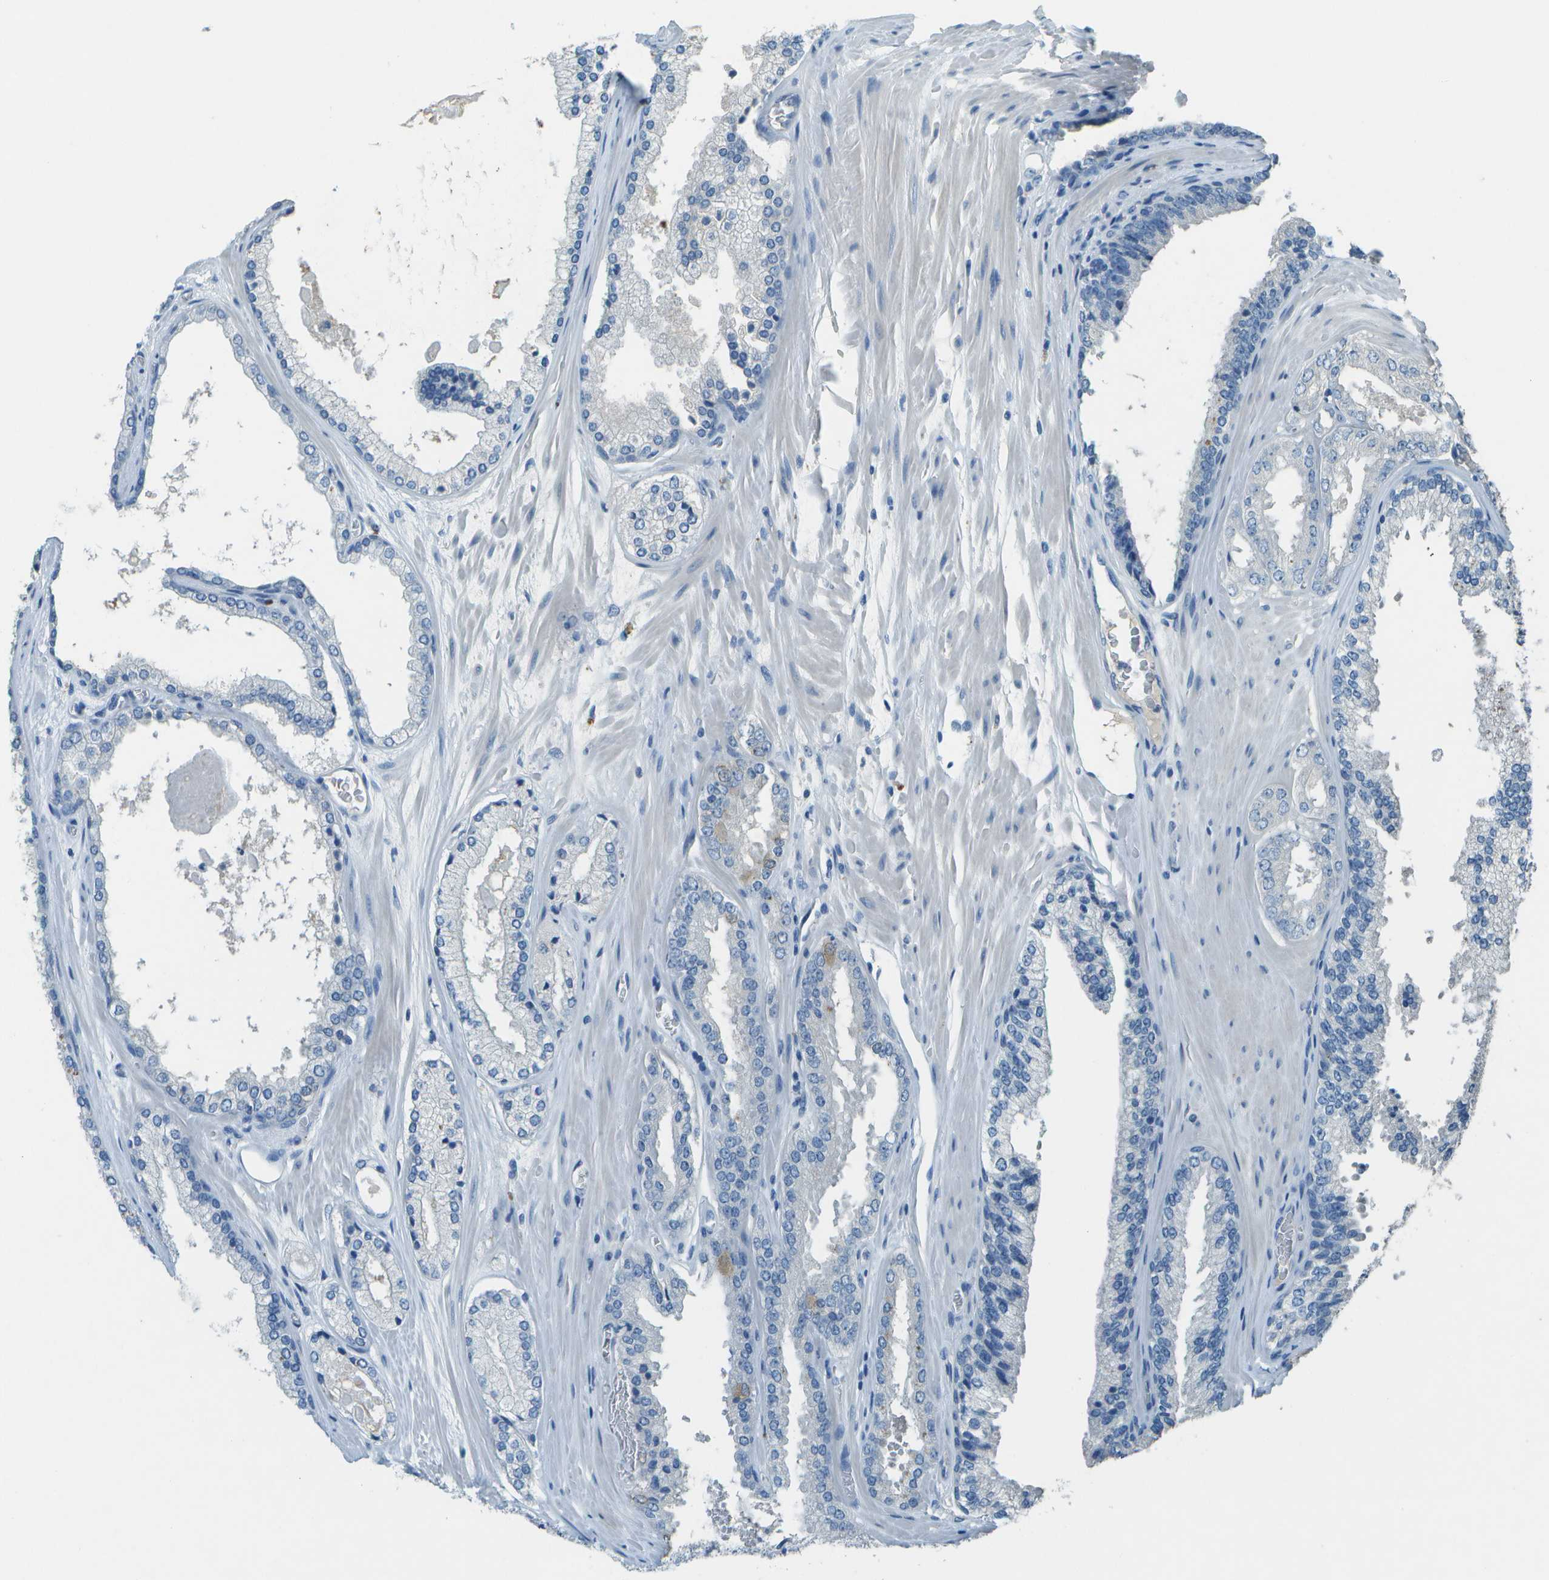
{"staining": {"intensity": "negative", "quantity": "none", "location": "none"}, "tissue": "prostate cancer", "cell_type": "Tumor cells", "image_type": "cancer", "snomed": [{"axis": "morphology", "description": "Adenocarcinoma, High grade"}, {"axis": "topography", "description": "Prostate"}], "caption": "The histopathology image reveals no significant expression in tumor cells of prostate cancer. (Stains: DAB IHC with hematoxylin counter stain, Microscopy: brightfield microscopy at high magnification).", "gene": "LGI2", "patient": {"sex": "male", "age": 65}}